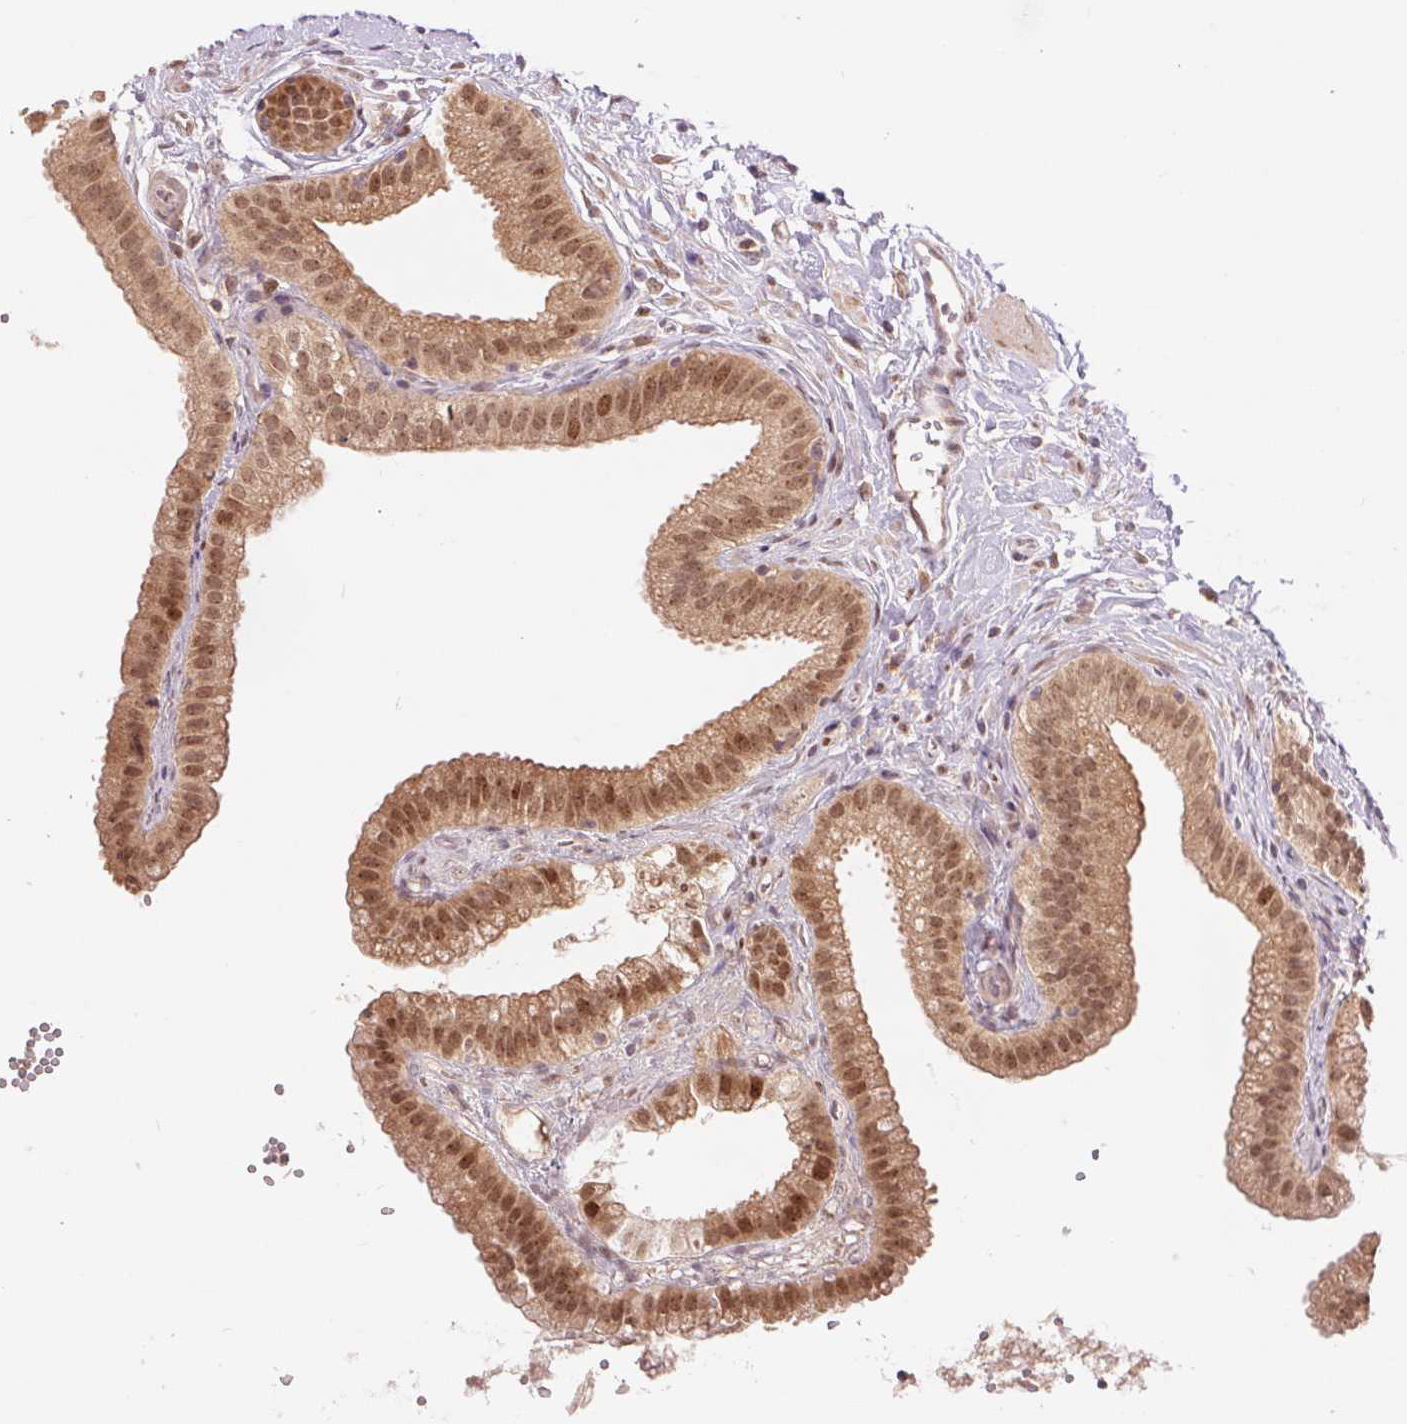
{"staining": {"intensity": "moderate", "quantity": ">75%", "location": "cytoplasmic/membranous,nuclear"}, "tissue": "gallbladder", "cell_type": "Glandular cells", "image_type": "normal", "snomed": [{"axis": "morphology", "description": "Normal tissue, NOS"}, {"axis": "topography", "description": "Gallbladder"}], "caption": "Brown immunohistochemical staining in normal human gallbladder demonstrates moderate cytoplasmic/membranous,nuclear staining in approximately >75% of glandular cells.", "gene": "ERI3", "patient": {"sex": "female", "age": 63}}